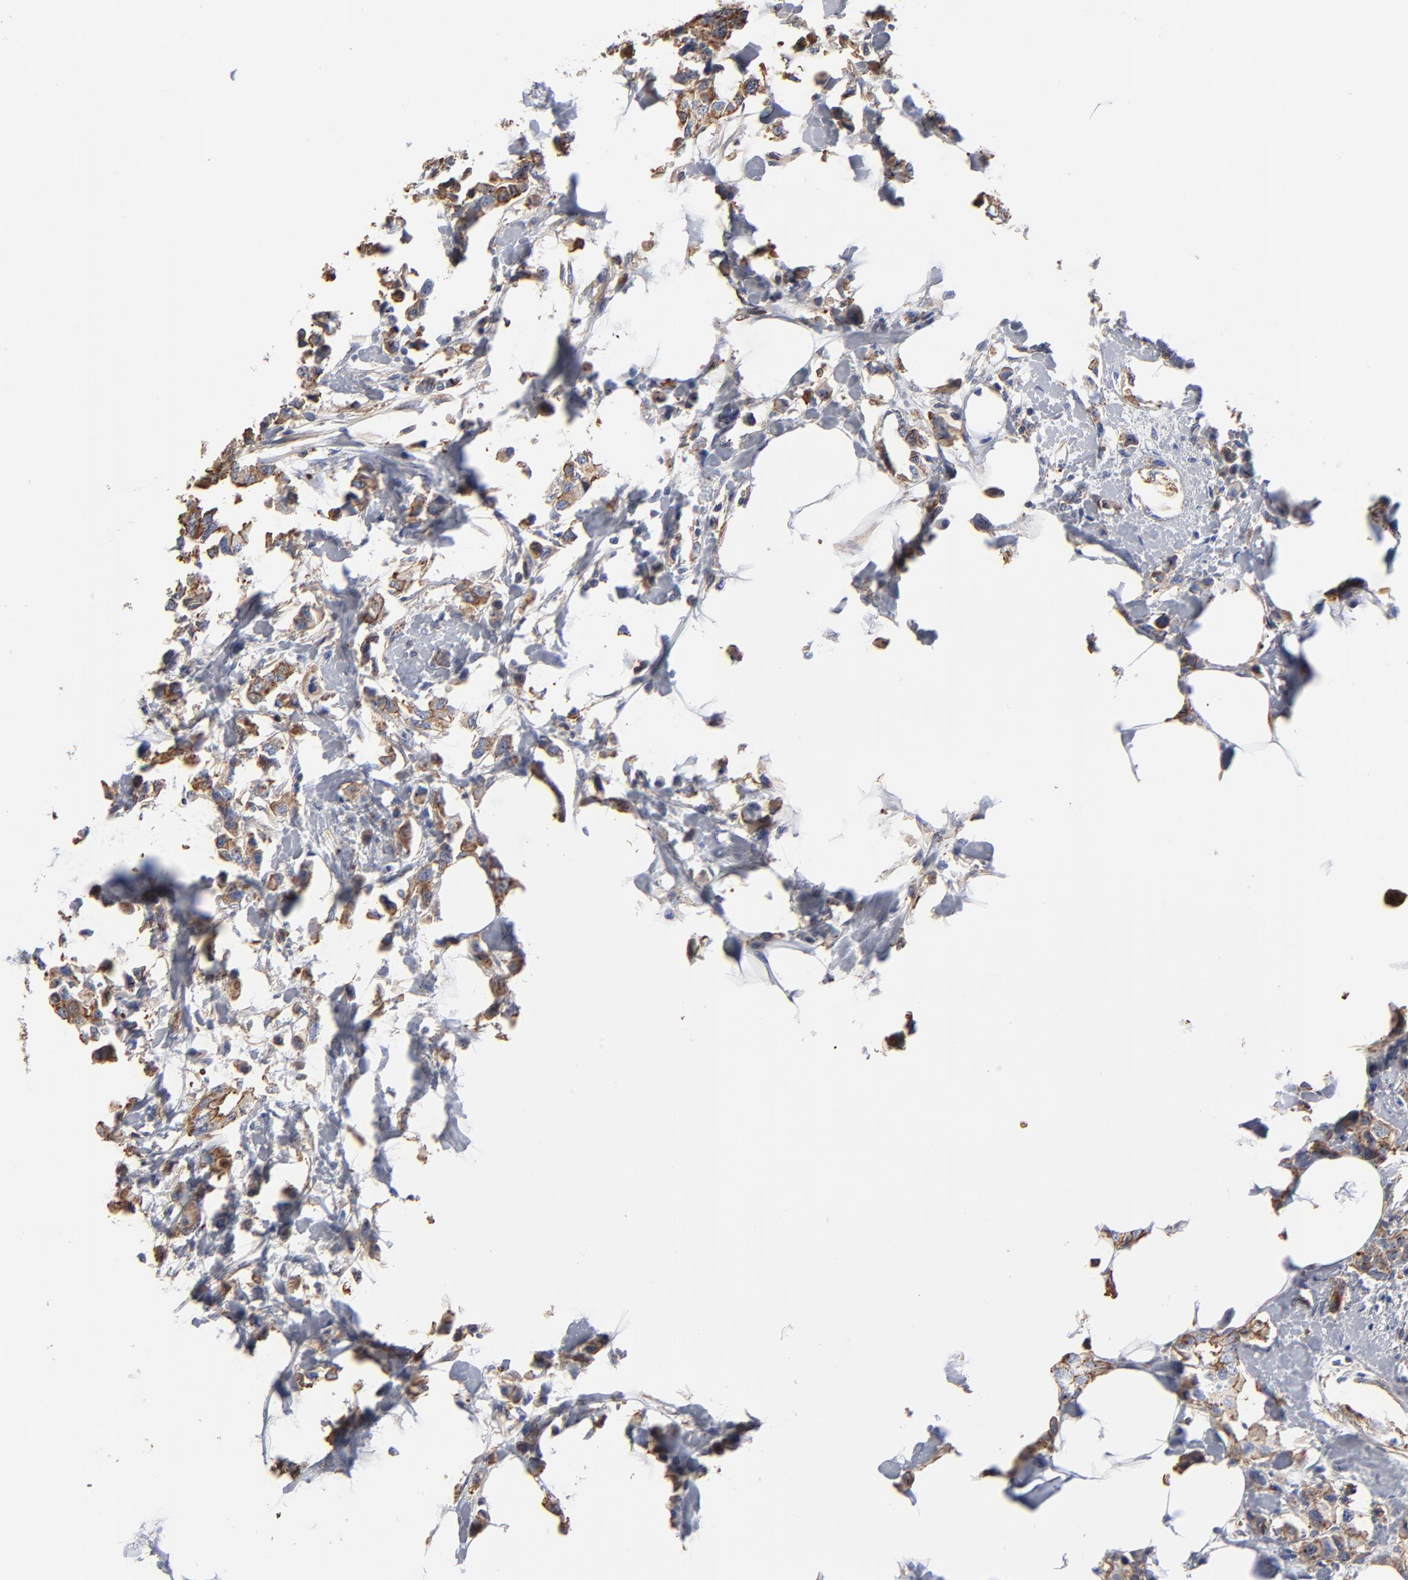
{"staining": {"intensity": "moderate", "quantity": ">75%", "location": "cytoplasmic/membranous"}, "tissue": "breast cancer", "cell_type": "Tumor cells", "image_type": "cancer", "snomed": [{"axis": "morphology", "description": "Normal tissue, NOS"}, {"axis": "morphology", "description": "Duct carcinoma"}, {"axis": "topography", "description": "Breast"}], "caption": "Human breast invasive ductal carcinoma stained with a protein marker reveals moderate staining in tumor cells.", "gene": "ACTA2", "patient": {"sex": "female", "age": 50}}